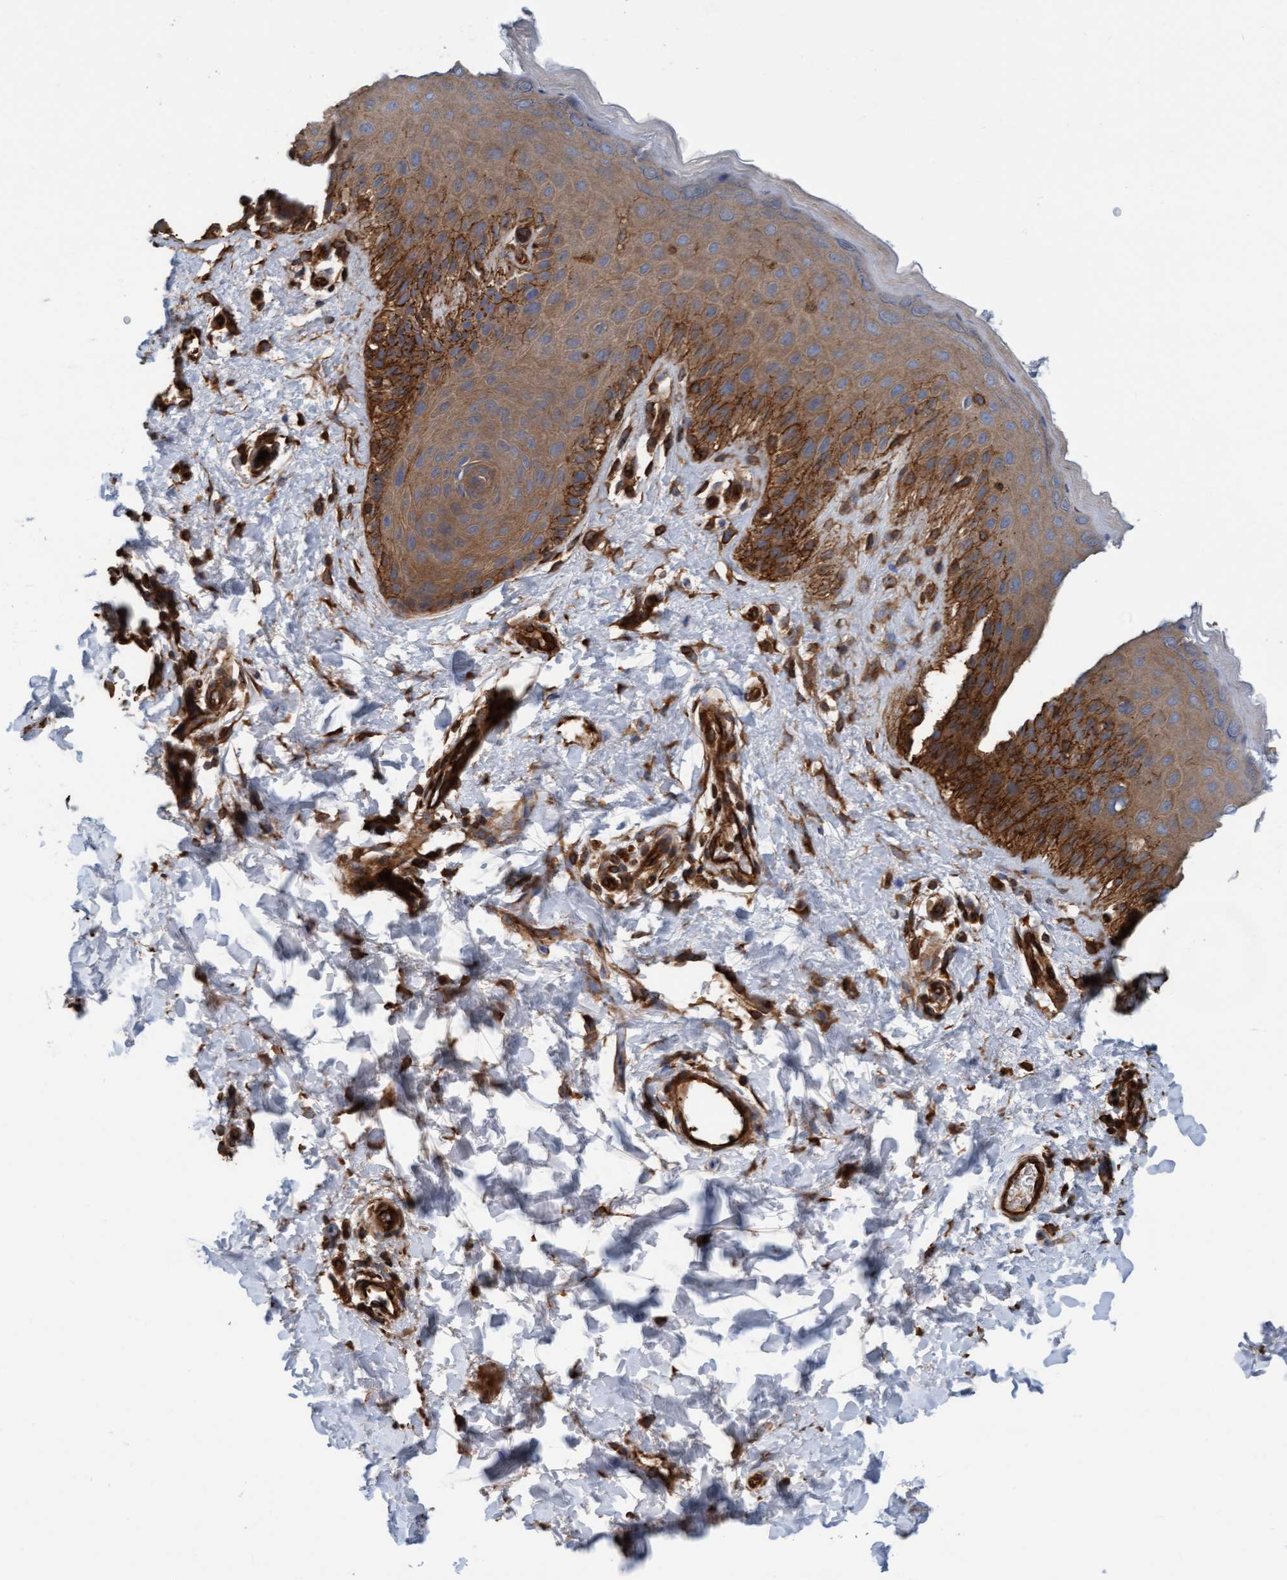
{"staining": {"intensity": "moderate", "quantity": ">75%", "location": "cytoplasmic/membranous"}, "tissue": "skin", "cell_type": "Epidermal cells", "image_type": "normal", "snomed": [{"axis": "morphology", "description": "Normal tissue, NOS"}, {"axis": "topography", "description": "Anal"}], "caption": "This is an image of IHC staining of normal skin, which shows moderate staining in the cytoplasmic/membranous of epidermal cells.", "gene": "STXBP4", "patient": {"sex": "male", "age": 44}}